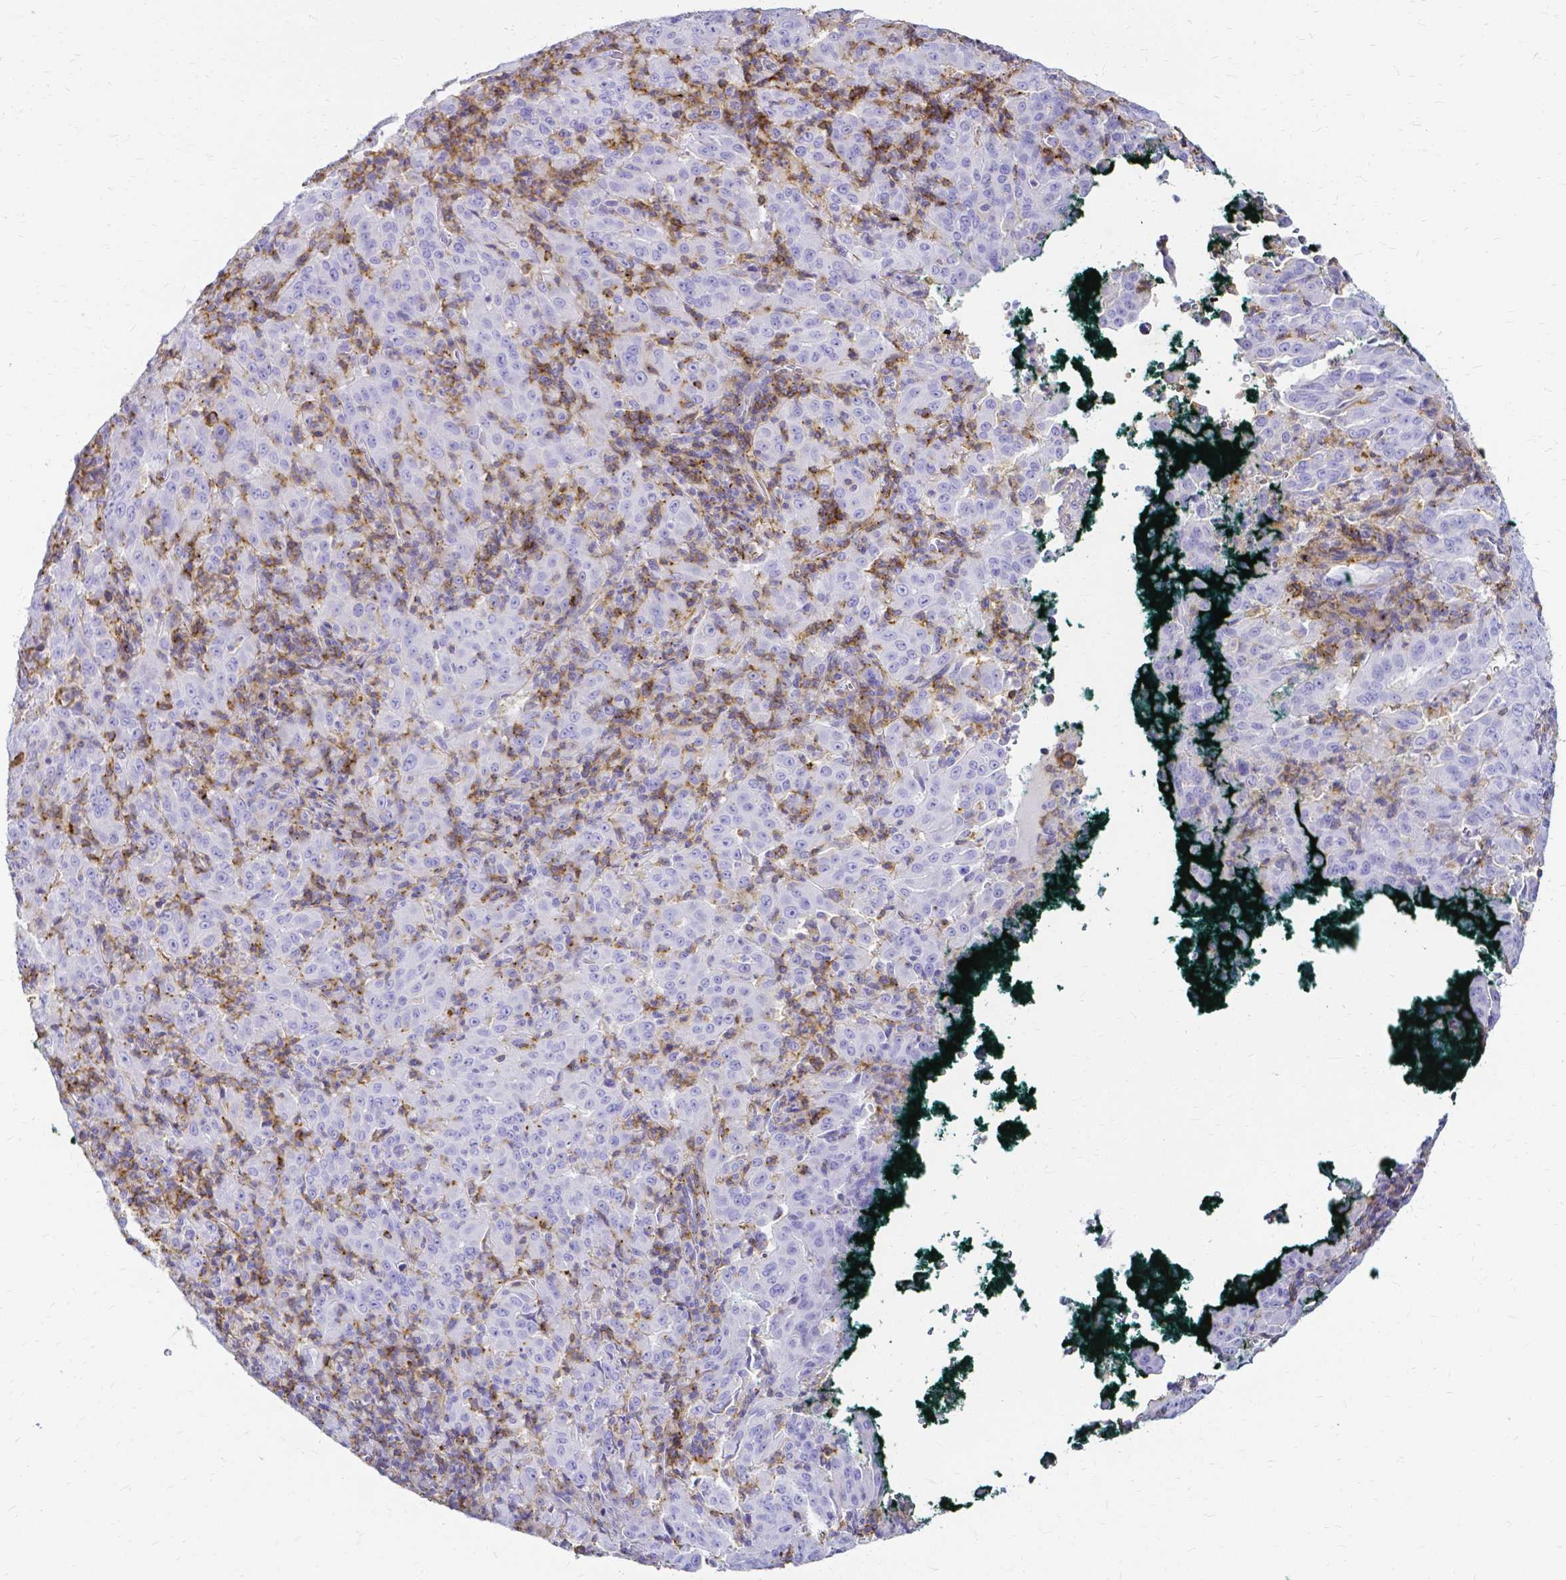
{"staining": {"intensity": "negative", "quantity": "none", "location": "none"}, "tissue": "pancreatic cancer", "cell_type": "Tumor cells", "image_type": "cancer", "snomed": [{"axis": "morphology", "description": "Adenocarcinoma, NOS"}, {"axis": "topography", "description": "Pancreas"}], "caption": "Tumor cells show no significant positivity in pancreatic cancer.", "gene": "HSPA12A", "patient": {"sex": "male", "age": 63}}